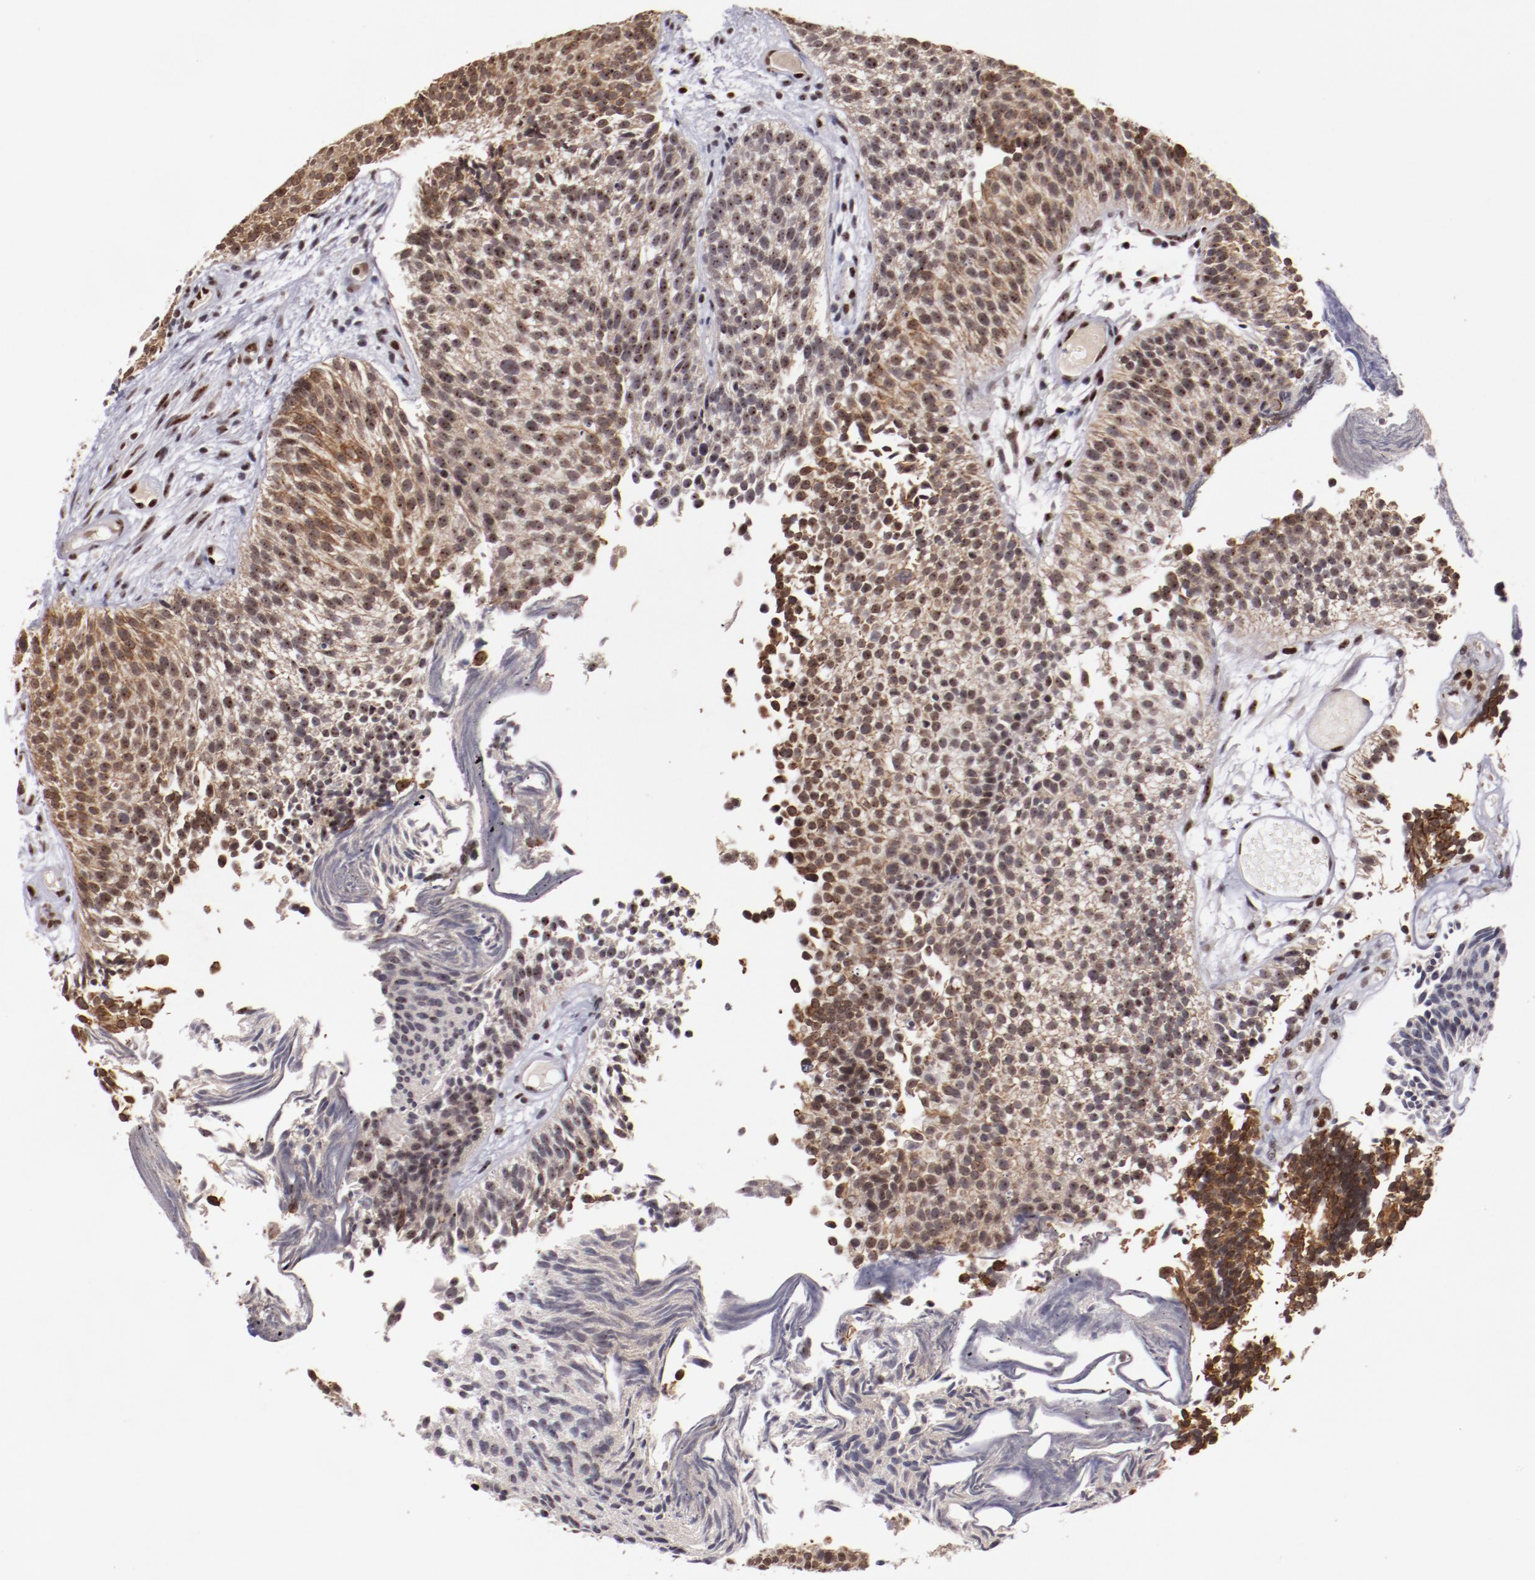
{"staining": {"intensity": "moderate", "quantity": "25%-75%", "location": "cytoplasmic/membranous,nuclear"}, "tissue": "urothelial cancer", "cell_type": "Tumor cells", "image_type": "cancer", "snomed": [{"axis": "morphology", "description": "Urothelial carcinoma, Low grade"}, {"axis": "topography", "description": "Urinary bladder"}], "caption": "A photomicrograph of human low-grade urothelial carcinoma stained for a protein reveals moderate cytoplasmic/membranous and nuclear brown staining in tumor cells.", "gene": "DDX24", "patient": {"sex": "male", "age": 84}}